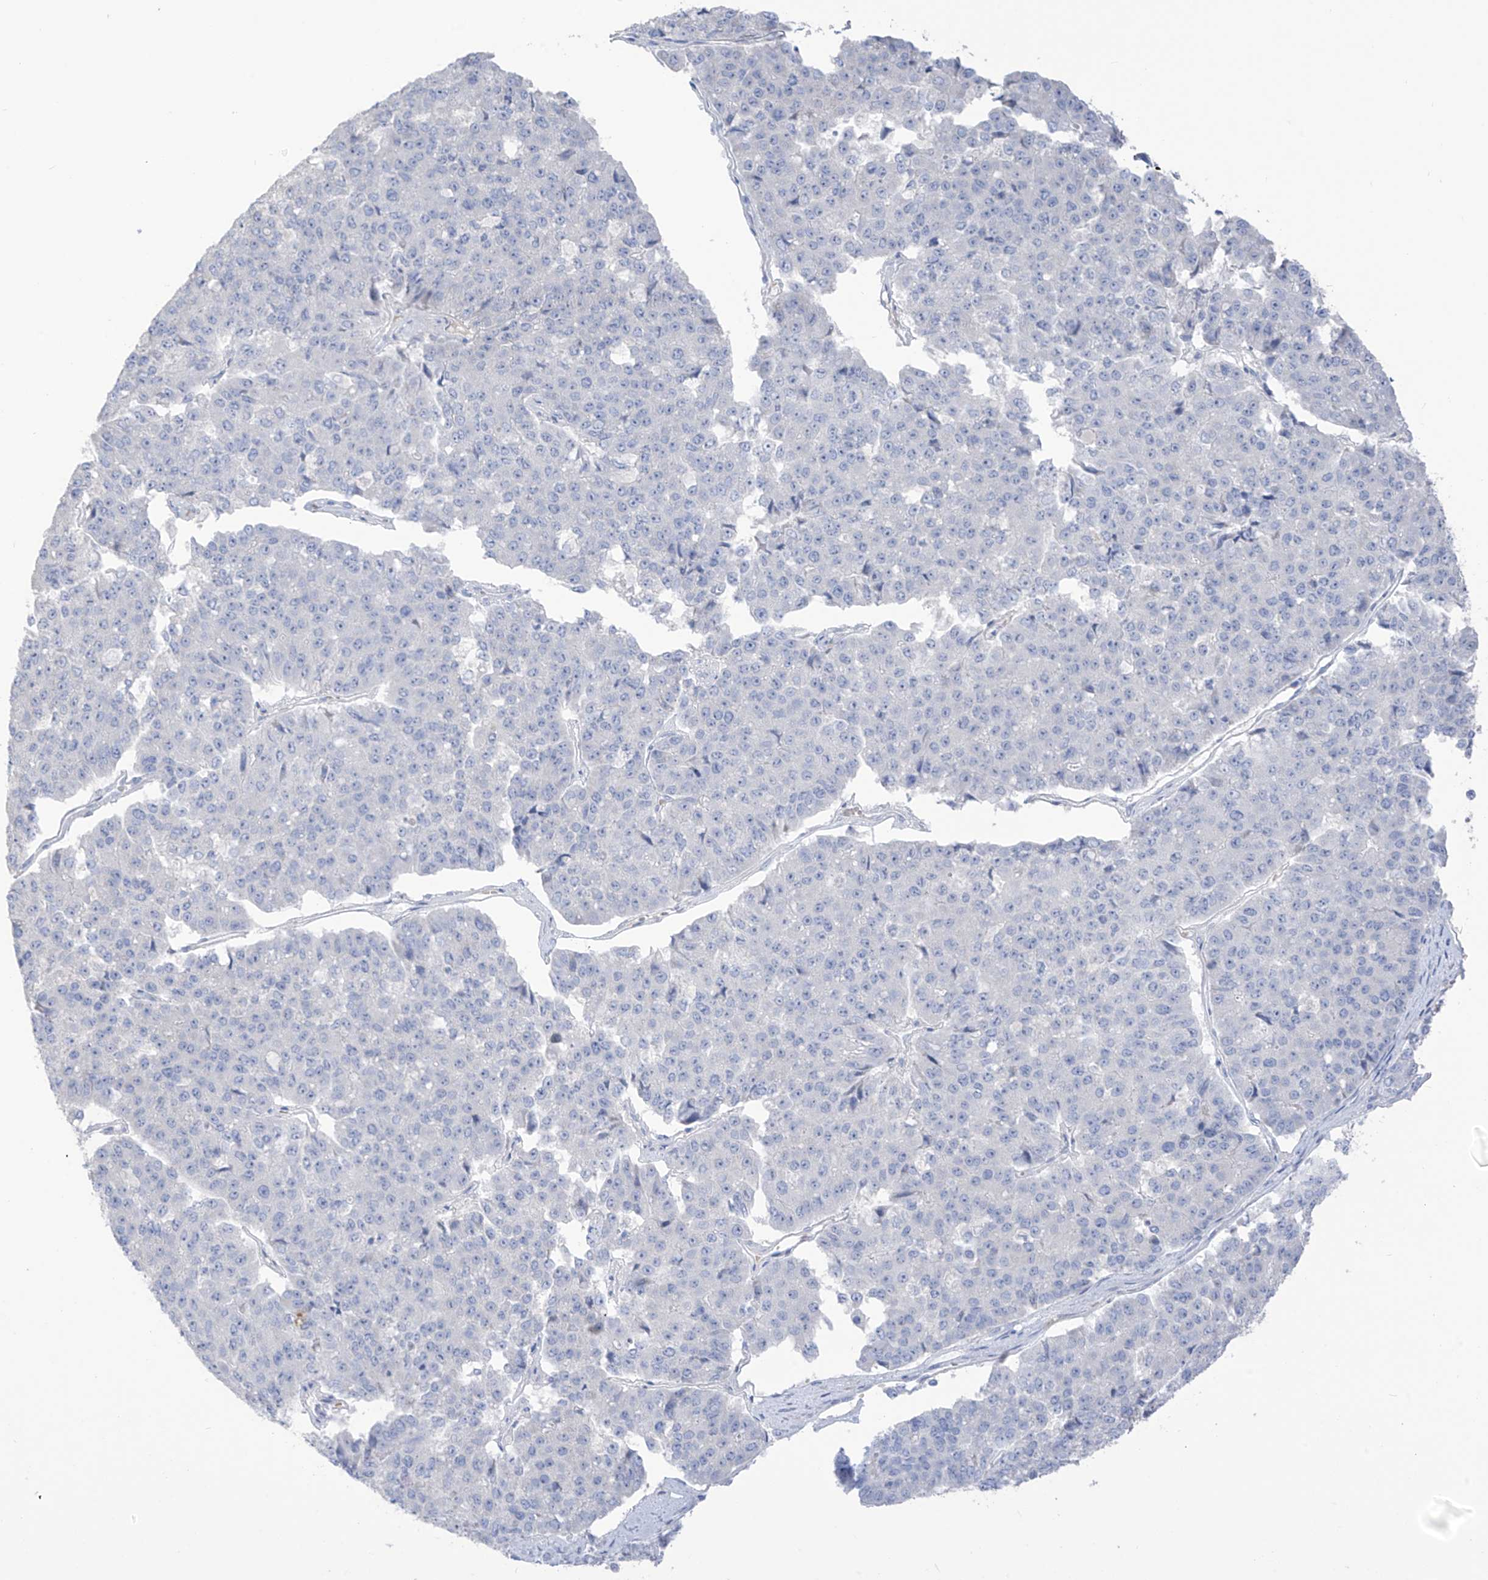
{"staining": {"intensity": "negative", "quantity": "none", "location": "none"}, "tissue": "pancreatic cancer", "cell_type": "Tumor cells", "image_type": "cancer", "snomed": [{"axis": "morphology", "description": "Adenocarcinoma, NOS"}, {"axis": "topography", "description": "Pancreas"}], "caption": "Tumor cells show no significant staining in adenocarcinoma (pancreatic).", "gene": "ASPRV1", "patient": {"sex": "male", "age": 50}}